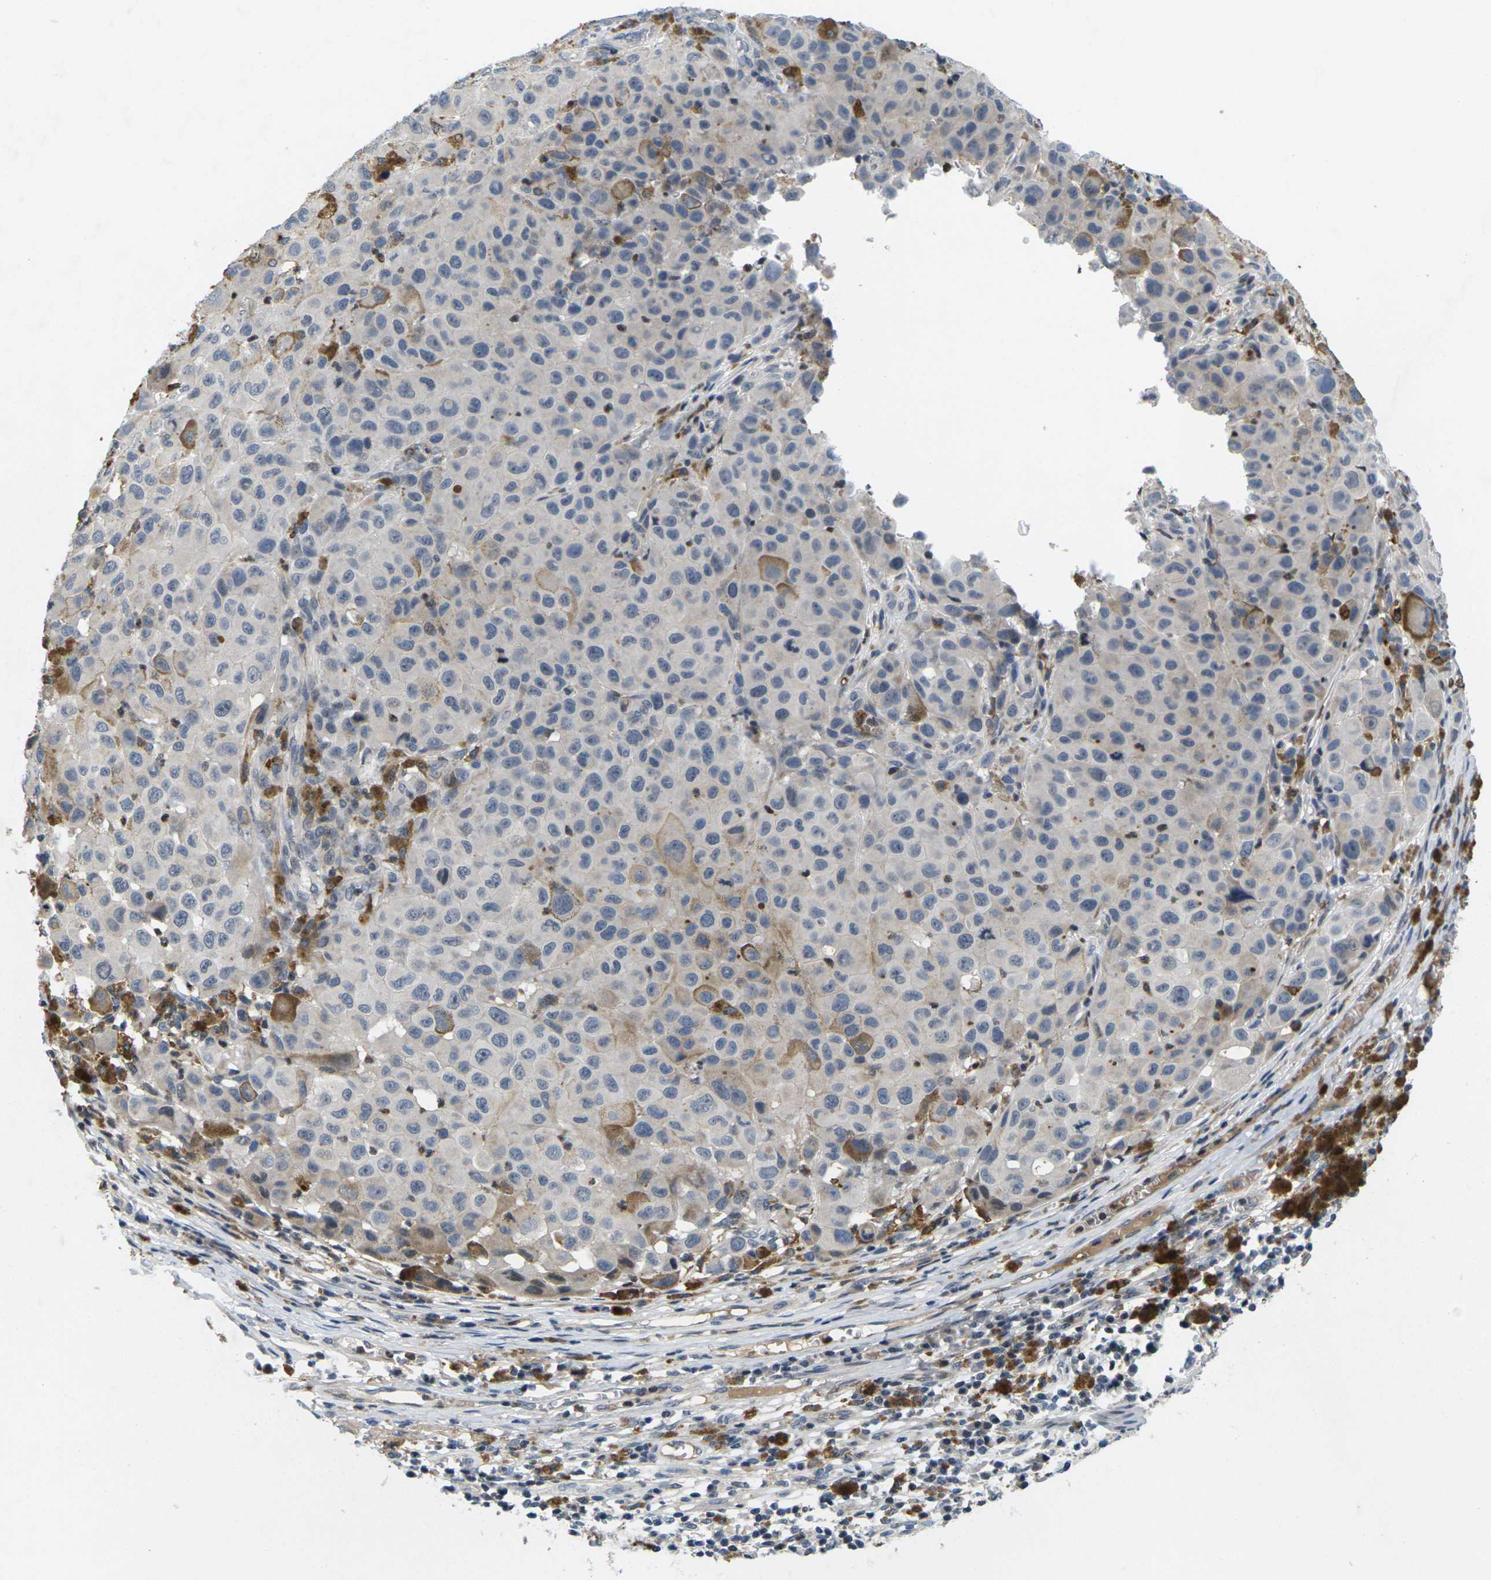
{"staining": {"intensity": "moderate", "quantity": "<25%", "location": "cytoplasmic/membranous"}, "tissue": "melanoma", "cell_type": "Tumor cells", "image_type": "cancer", "snomed": [{"axis": "morphology", "description": "Malignant melanoma, NOS"}, {"axis": "topography", "description": "Skin"}], "caption": "Protein analysis of melanoma tissue displays moderate cytoplasmic/membranous expression in about <25% of tumor cells.", "gene": "C1QC", "patient": {"sex": "female", "age": 46}}